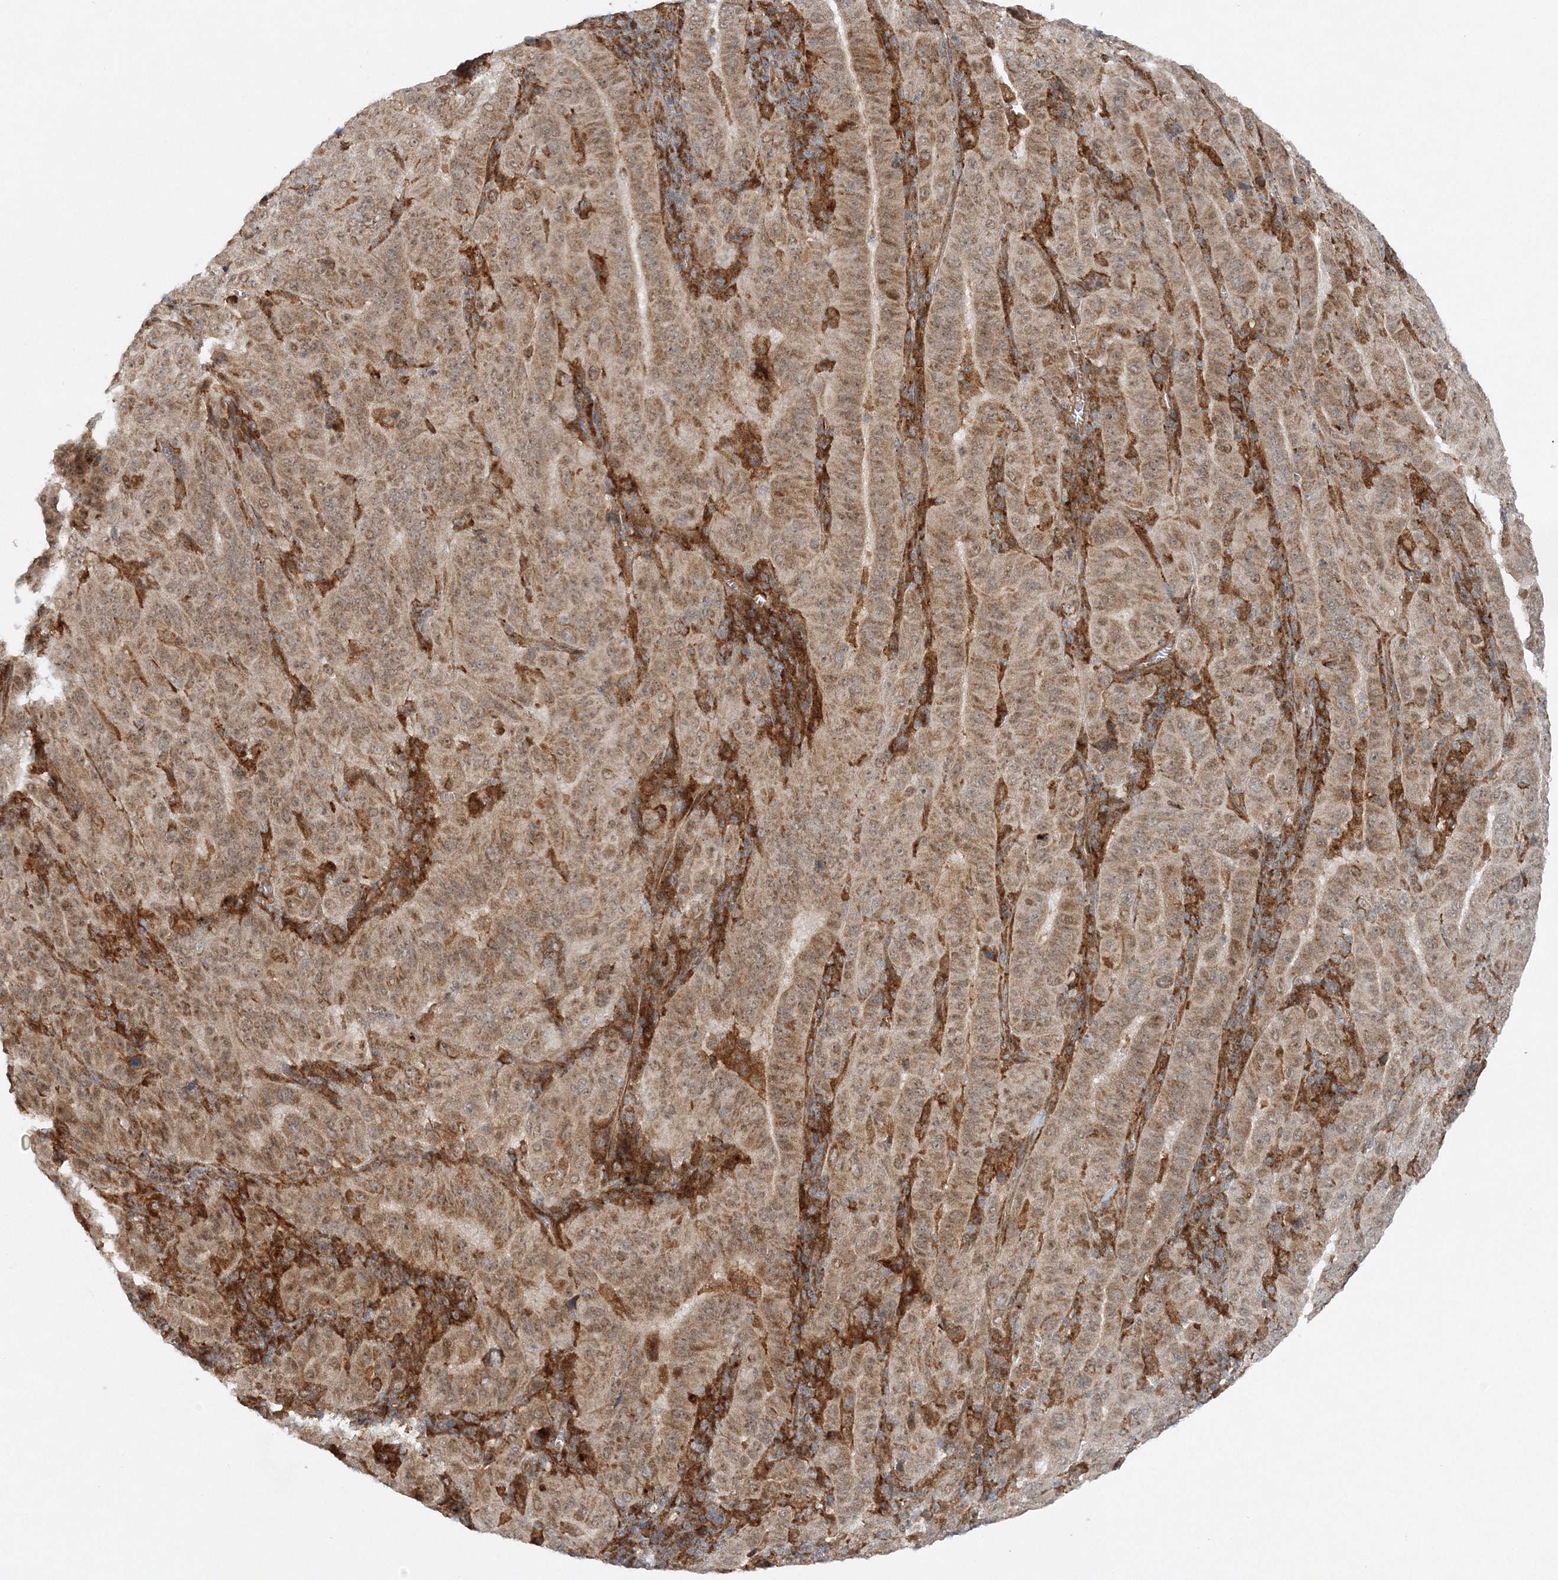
{"staining": {"intensity": "weak", "quantity": ">75%", "location": "cytoplasmic/membranous"}, "tissue": "pancreatic cancer", "cell_type": "Tumor cells", "image_type": "cancer", "snomed": [{"axis": "morphology", "description": "Adenocarcinoma, NOS"}, {"axis": "topography", "description": "Pancreas"}], "caption": "Immunohistochemistry (IHC) staining of pancreatic cancer, which demonstrates low levels of weak cytoplasmic/membranous staining in about >75% of tumor cells indicating weak cytoplasmic/membranous protein staining. The staining was performed using DAB (3,3'-diaminobenzidine) (brown) for protein detection and nuclei were counterstained in hematoxylin (blue).", "gene": "RAB11FIP2", "patient": {"sex": "male", "age": 63}}